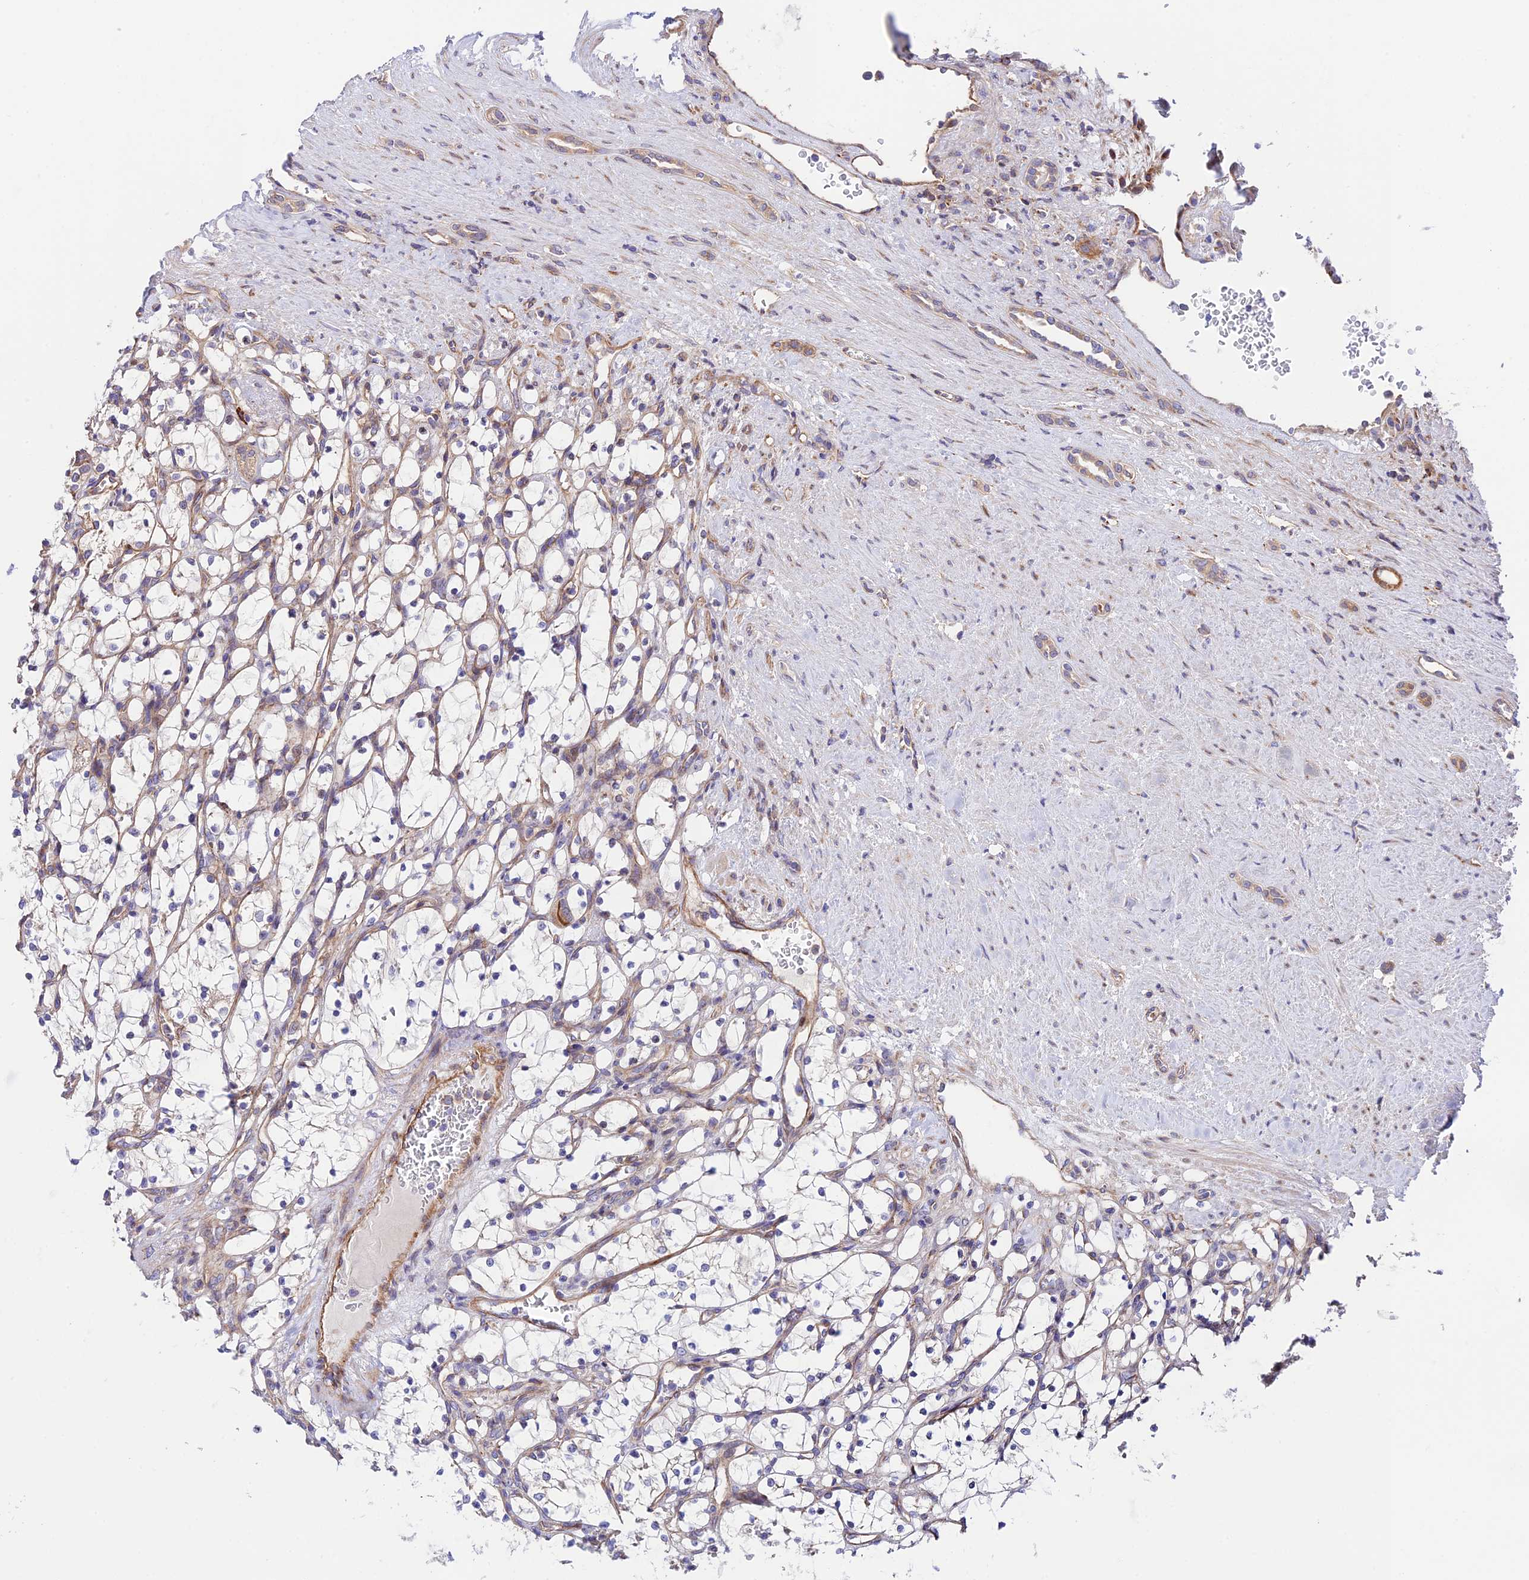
{"staining": {"intensity": "negative", "quantity": "none", "location": "none"}, "tissue": "renal cancer", "cell_type": "Tumor cells", "image_type": "cancer", "snomed": [{"axis": "morphology", "description": "Adenocarcinoma, NOS"}, {"axis": "topography", "description": "Kidney"}], "caption": "Human renal adenocarcinoma stained for a protein using IHC exhibits no expression in tumor cells.", "gene": "VPS13C", "patient": {"sex": "female", "age": 69}}